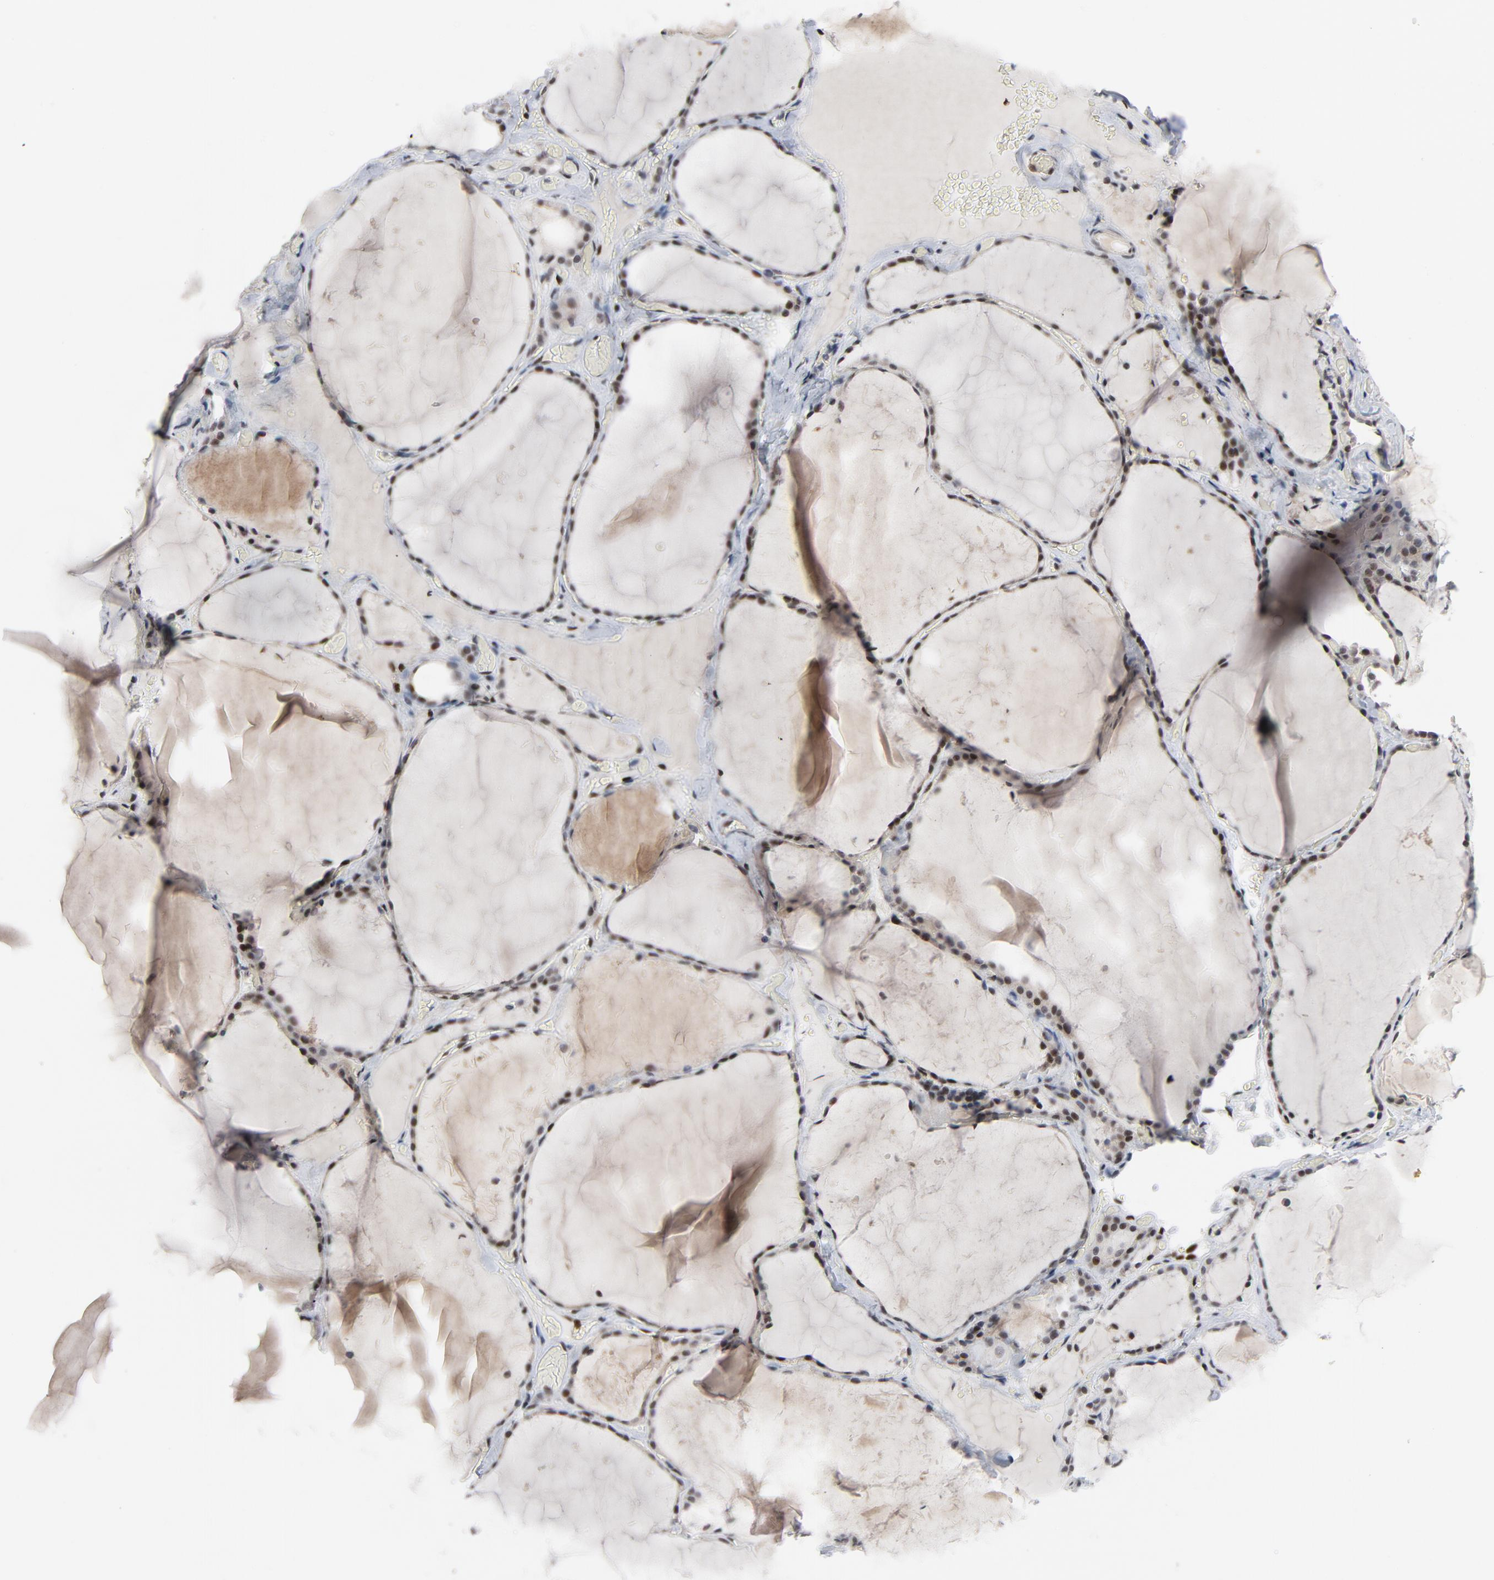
{"staining": {"intensity": "moderate", "quantity": ">75%", "location": "nuclear"}, "tissue": "thyroid gland", "cell_type": "Glandular cells", "image_type": "normal", "snomed": [{"axis": "morphology", "description": "Normal tissue, NOS"}, {"axis": "topography", "description": "Thyroid gland"}], "caption": "DAB (3,3'-diaminobenzidine) immunohistochemical staining of normal thyroid gland shows moderate nuclear protein staining in approximately >75% of glandular cells.", "gene": "GABPA", "patient": {"sex": "female", "age": 22}}